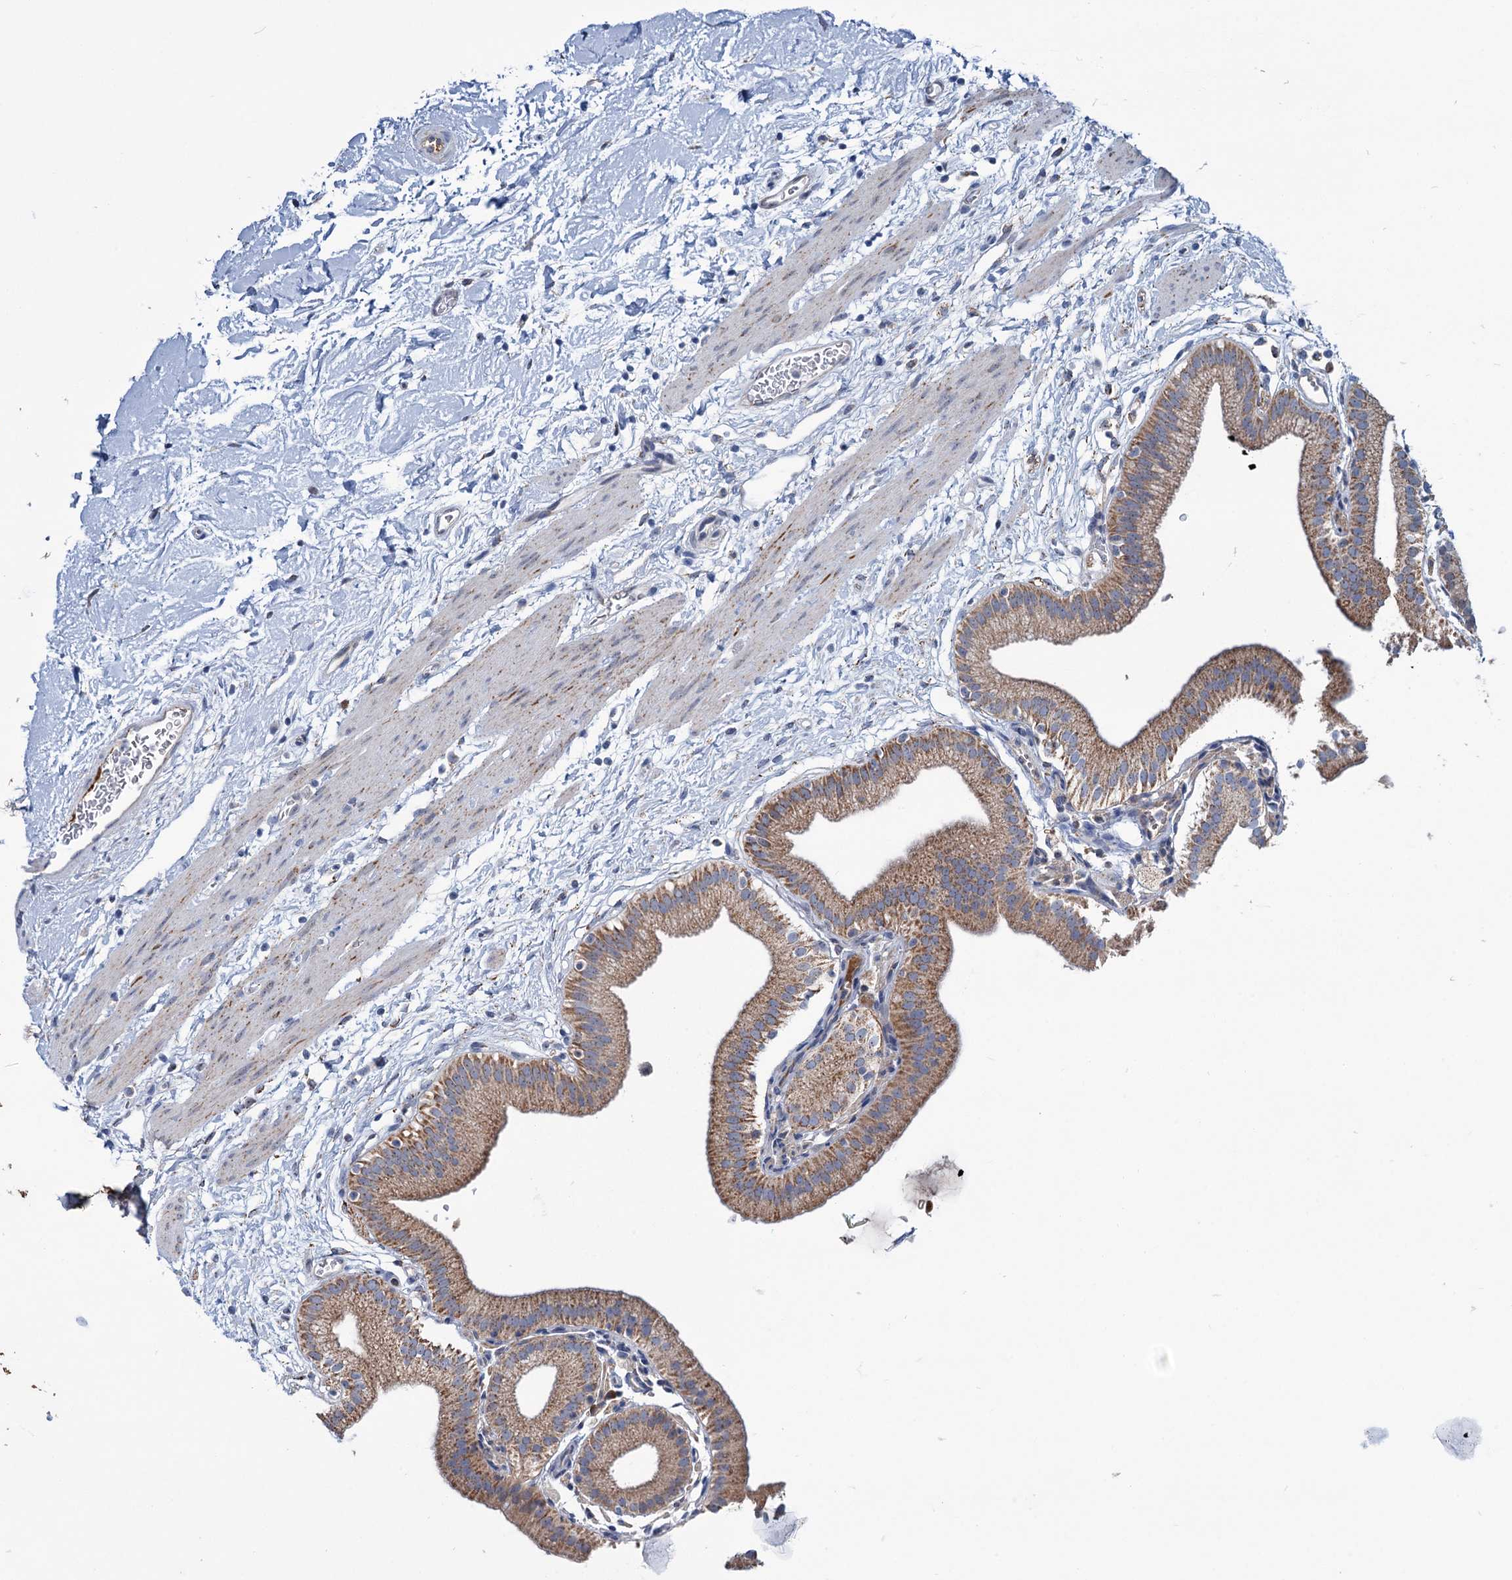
{"staining": {"intensity": "moderate", "quantity": ">75%", "location": "cytoplasmic/membranous"}, "tissue": "gallbladder", "cell_type": "Glandular cells", "image_type": "normal", "snomed": [{"axis": "morphology", "description": "Normal tissue, NOS"}, {"axis": "topography", "description": "Gallbladder"}], "caption": "This micrograph displays immunohistochemistry staining of normal human gallbladder, with medium moderate cytoplasmic/membranous expression in about >75% of glandular cells.", "gene": "LPIN1", "patient": {"sex": "male", "age": 55}}